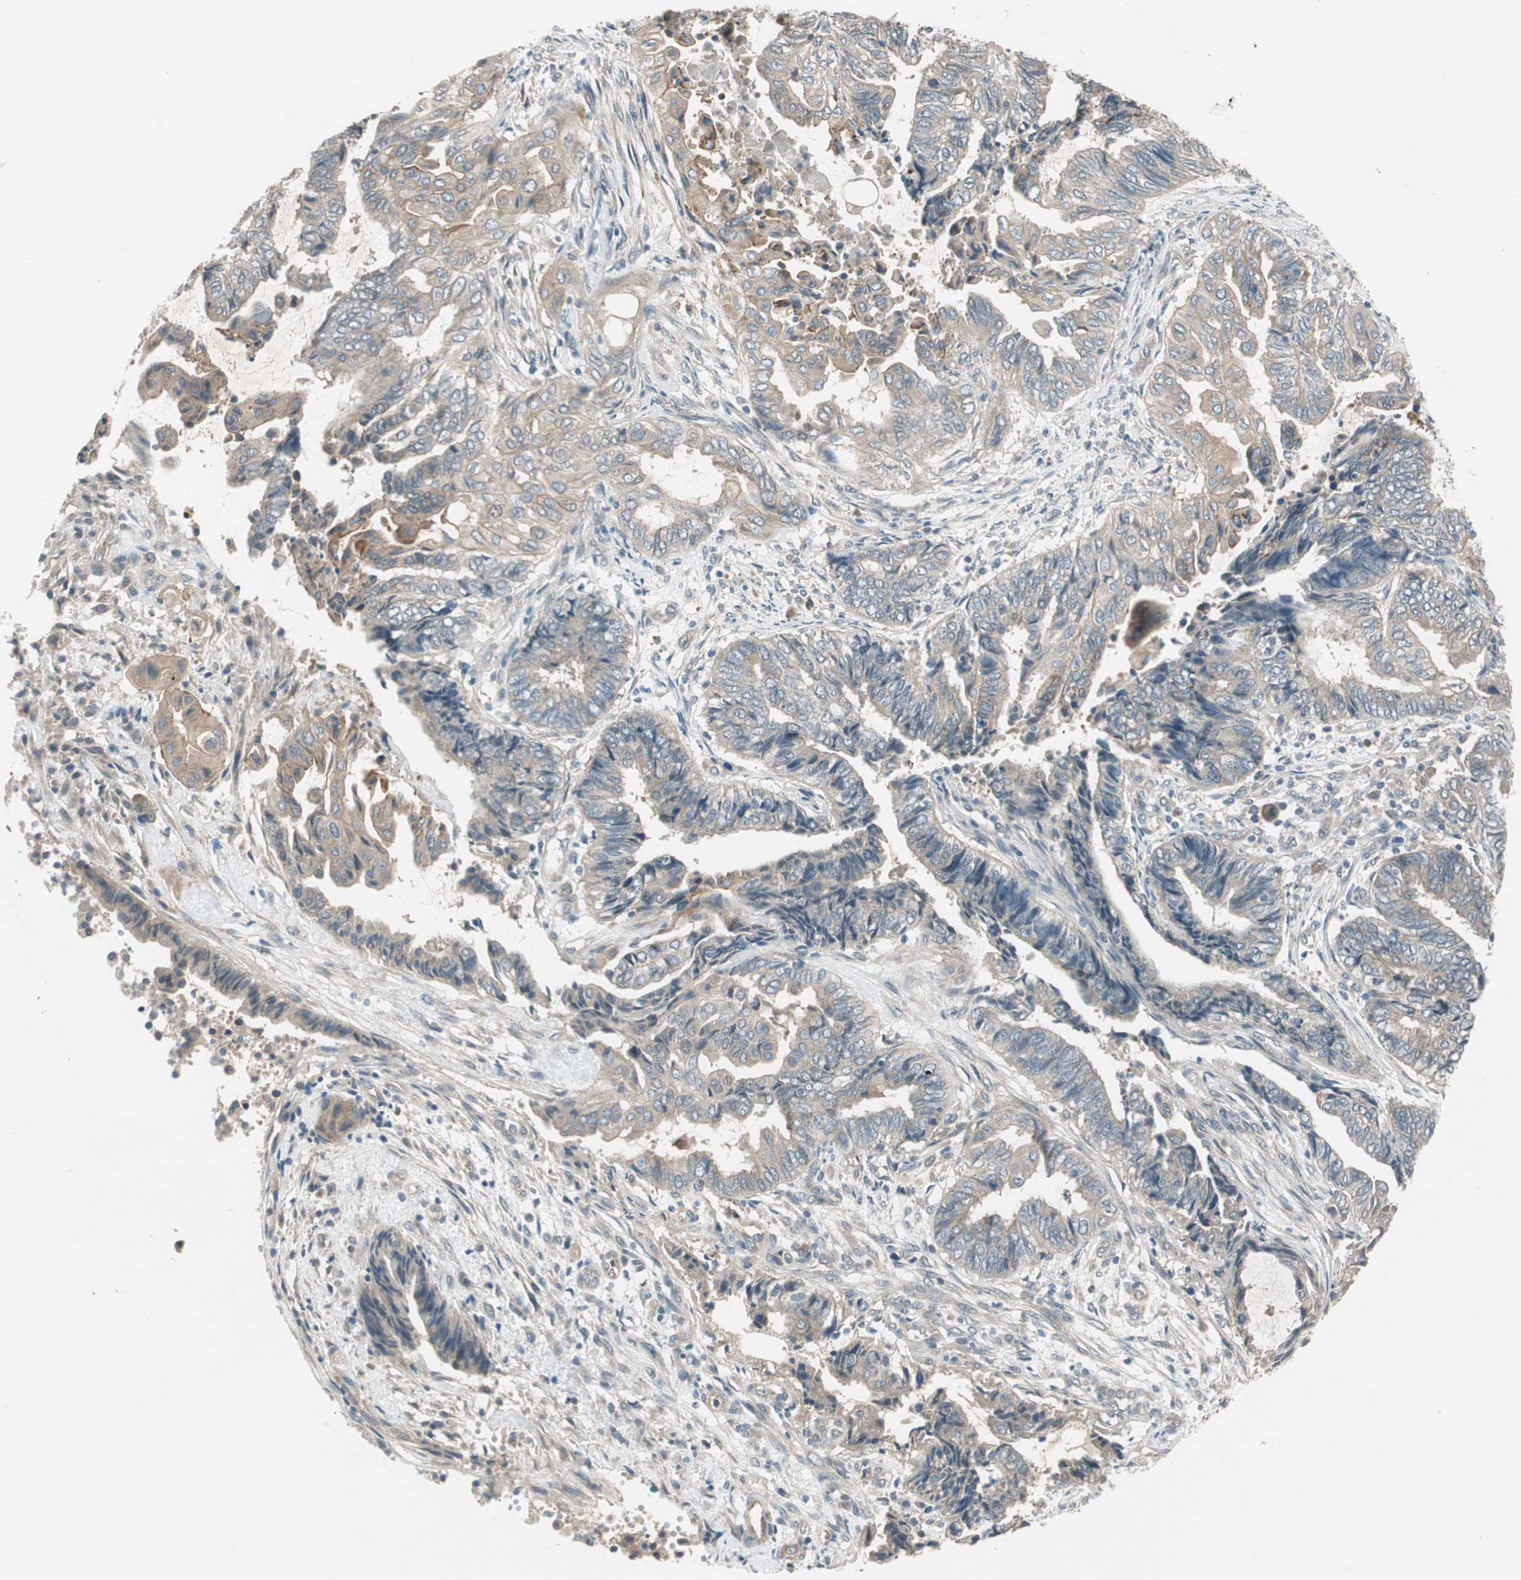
{"staining": {"intensity": "weak", "quantity": "25%-75%", "location": "cytoplasmic/membranous"}, "tissue": "endometrial cancer", "cell_type": "Tumor cells", "image_type": "cancer", "snomed": [{"axis": "morphology", "description": "Adenocarcinoma, NOS"}, {"axis": "topography", "description": "Uterus"}, {"axis": "topography", "description": "Endometrium"}], "caption": "Endometrial cancer was stained to show a protein in brown. There is low levels of weak cytoplasmic/membranous positivity in approximately 25%-75% of tumor cells.", "gene": "NCLN", "patient": {"sex": "female", "age": 70}}